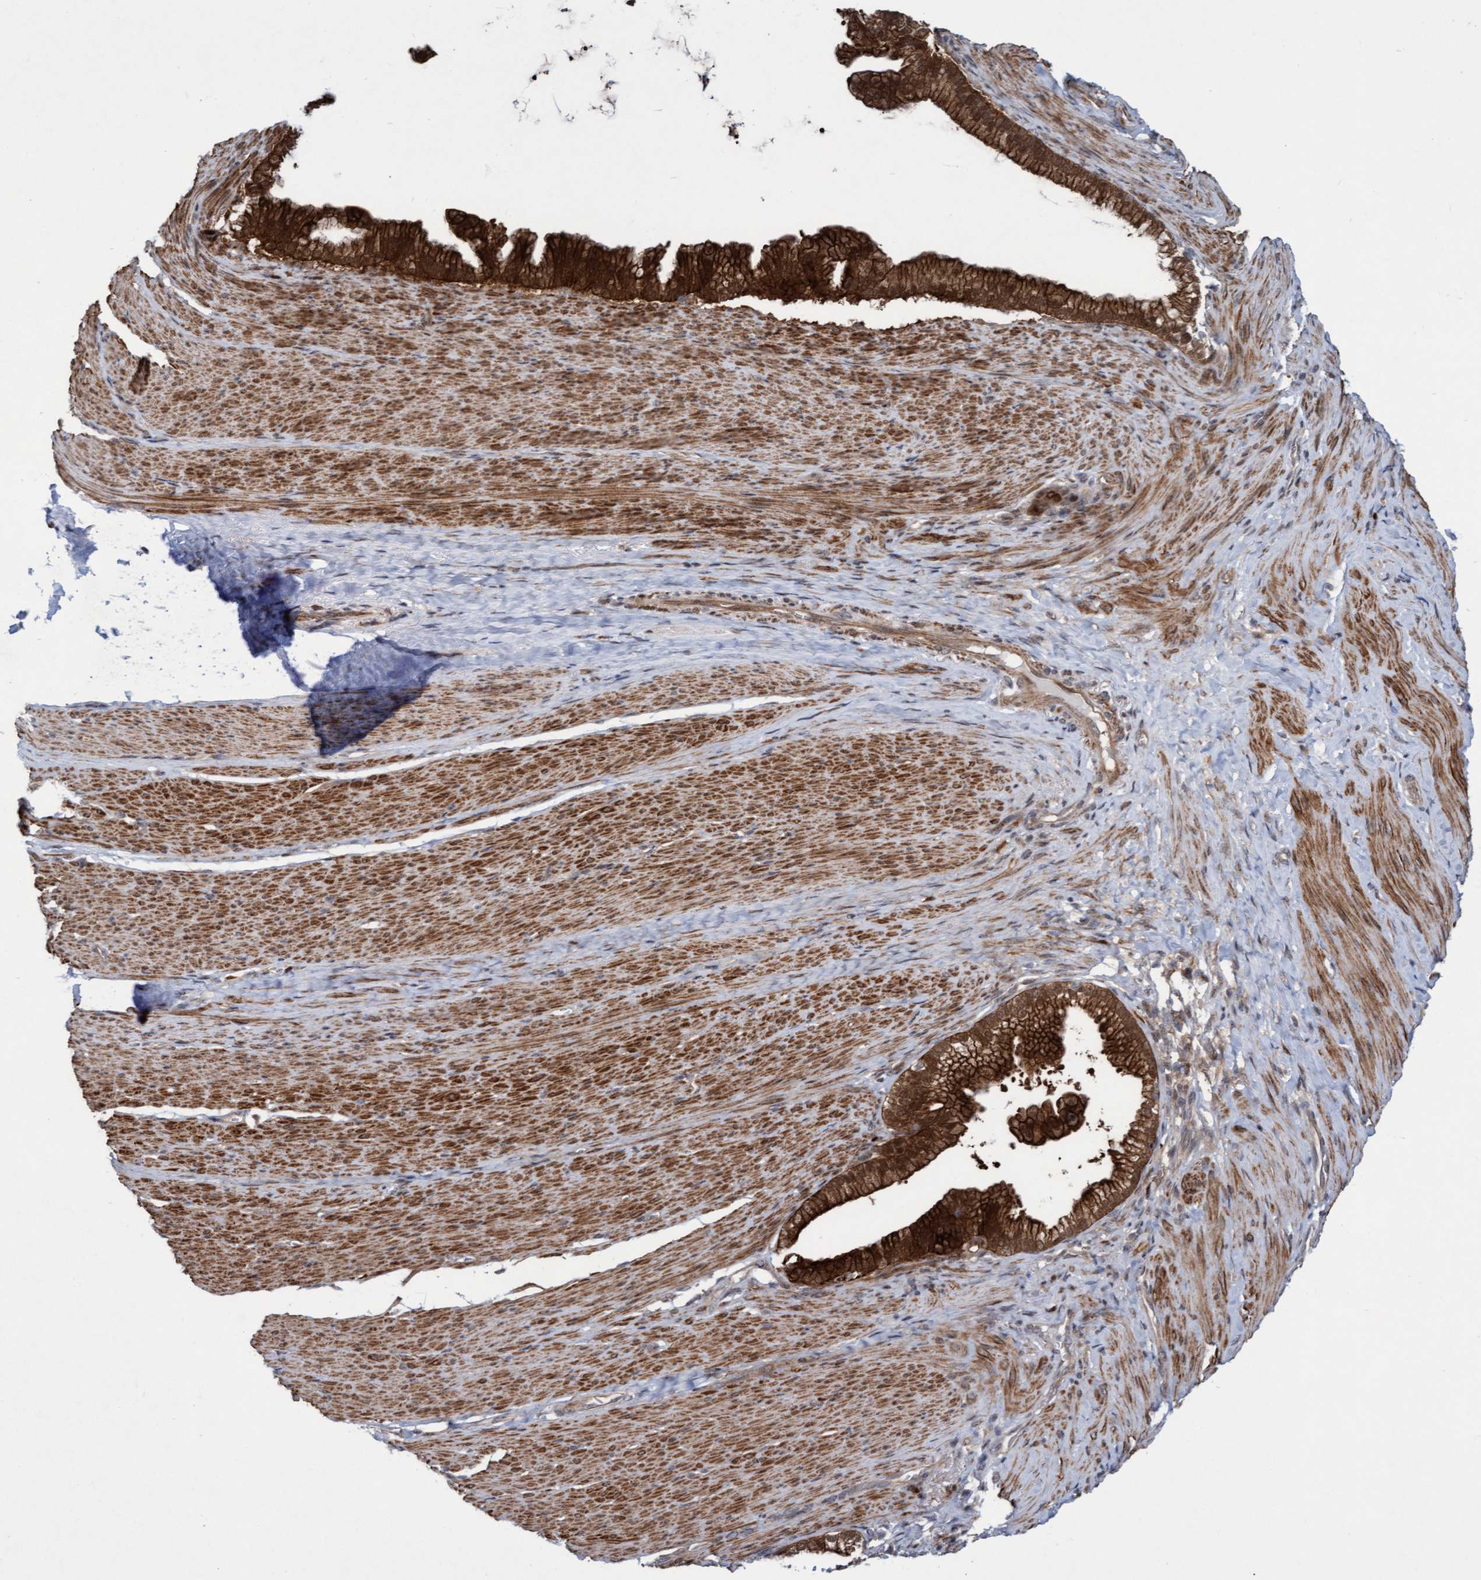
{"staining": {"intensity": "strong", "quantity": ">75%", "location": "cytoplasmic/membranous,nuclear"}, "tissue": "pancreatic cancer", "cell_type": "Tumor cells", "image_type": "cancer", "snomed": [{"axis": "morphology", "description": "Adenocarcinoma, NOS"}, {"axis": "topography", "description": "Pancreas"}], "caption": "Brown immunohistochemical staining in adenocarcinoma (pancreatic) reveals strong cytoplasmic/membranous and nuclear staining in about >75% of tumor cells. (DAB IHC, brown staining for protein, blue staining for nuclei).", "gene": "RAP1GAP2", "patient": {"sex": "male", "age": 69}}